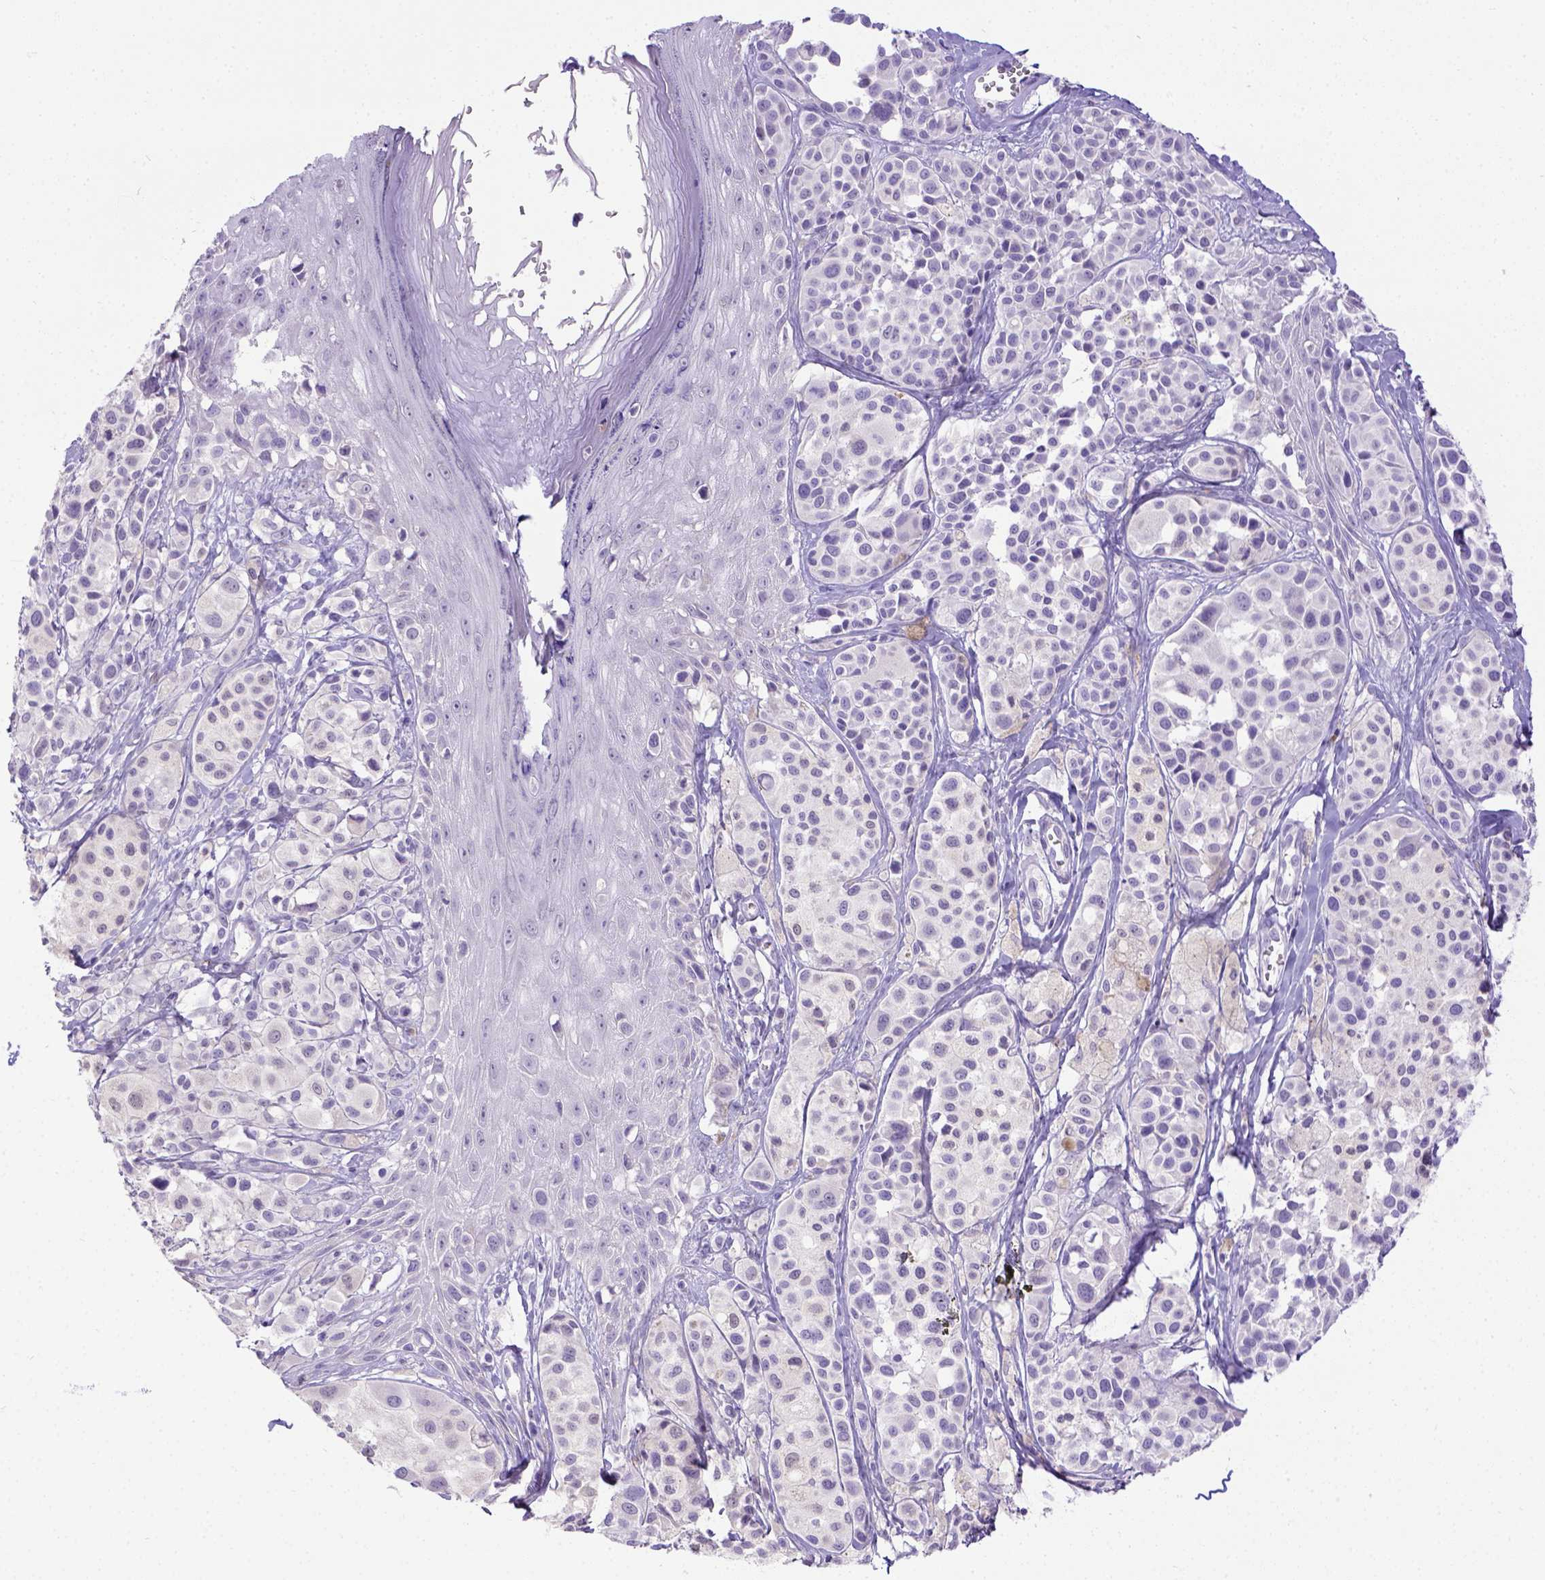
{"staining": {"intensity": "negative", "quantity": "none", "location": "none"}, "tissue": "melanoma", "cell_type": "Tumor cells", "image_type": "cancer", "snomed": [{"axis": "morphology", "description": "Malignant melanoma, NOS"}, {"axis": "topography", "description": "Skin"}], "caption": "Immunohistochemistry of human melanoma displays no expression in tumor cells. The staining was performed using DAB (3,3'-diaminobenzidine) to visualize the protein expression in brown, while the nuclei were stained in blue with hematoxylin (Magnification: 20x).", "gene": "B3GAT1", "patient": {"sex": "male", "age": 77}}